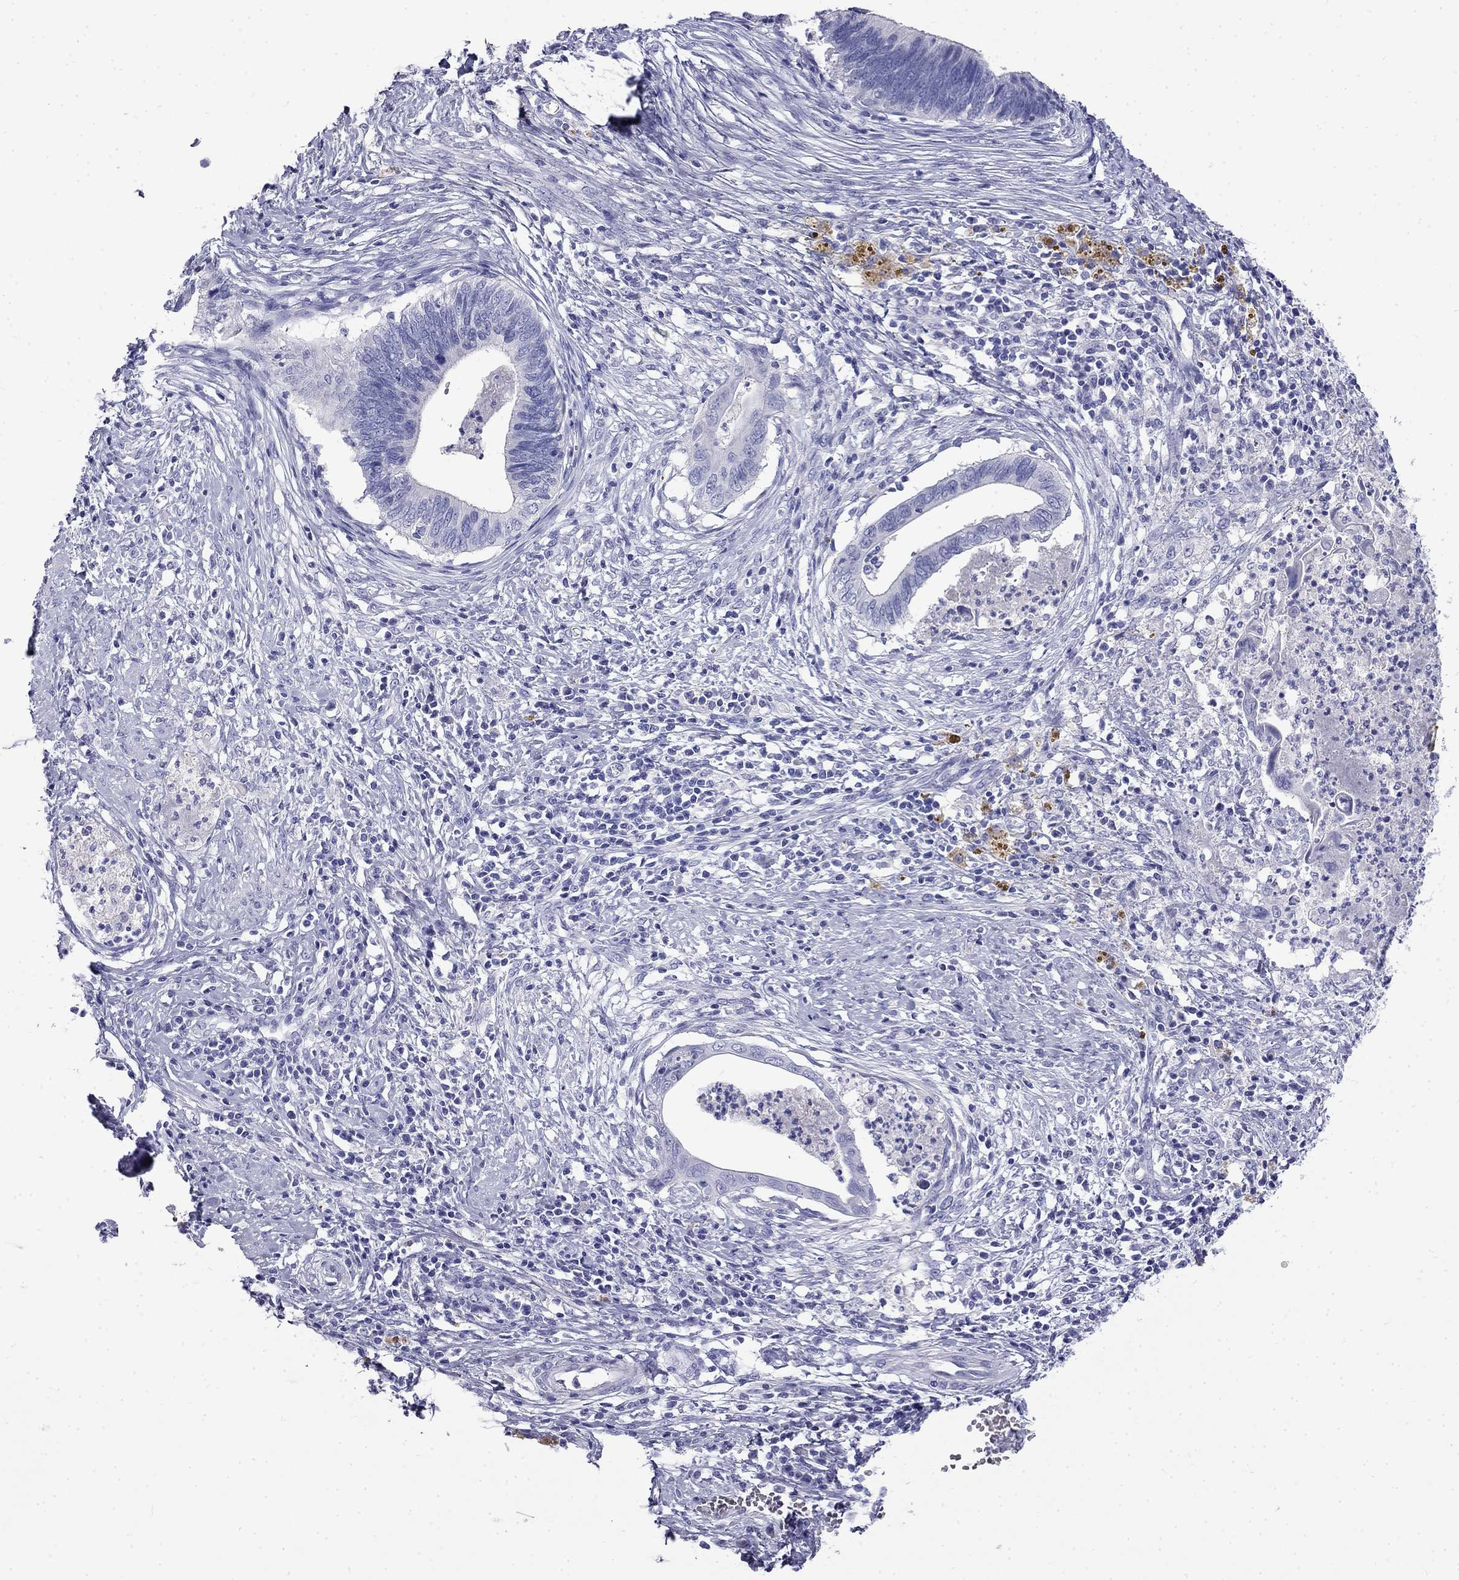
{"staining": {"intensity": "negative", "quantity": "none", "location": "none"}, "tissue": "cervical cancer", "cell_type": "Tumor cells", "image_type": "cancer", "snomed": [{"axis": "morphology", "description": "Adenocarcinoma, NOS"}, {"axis": "topography", "description": "Cervix"}], "caption": "IHC of cervical adenocarcinoma displays no staining in tumor cells. The staining was performed using DAB (3,3'-diaminobenzidine) to visualize the protein expression in brown, while the nuclei were stained in blue with hematoxylin (Magnification: 20x).", "gene": "MYO15A", "patient": {"sex": "female", "age": 42}}